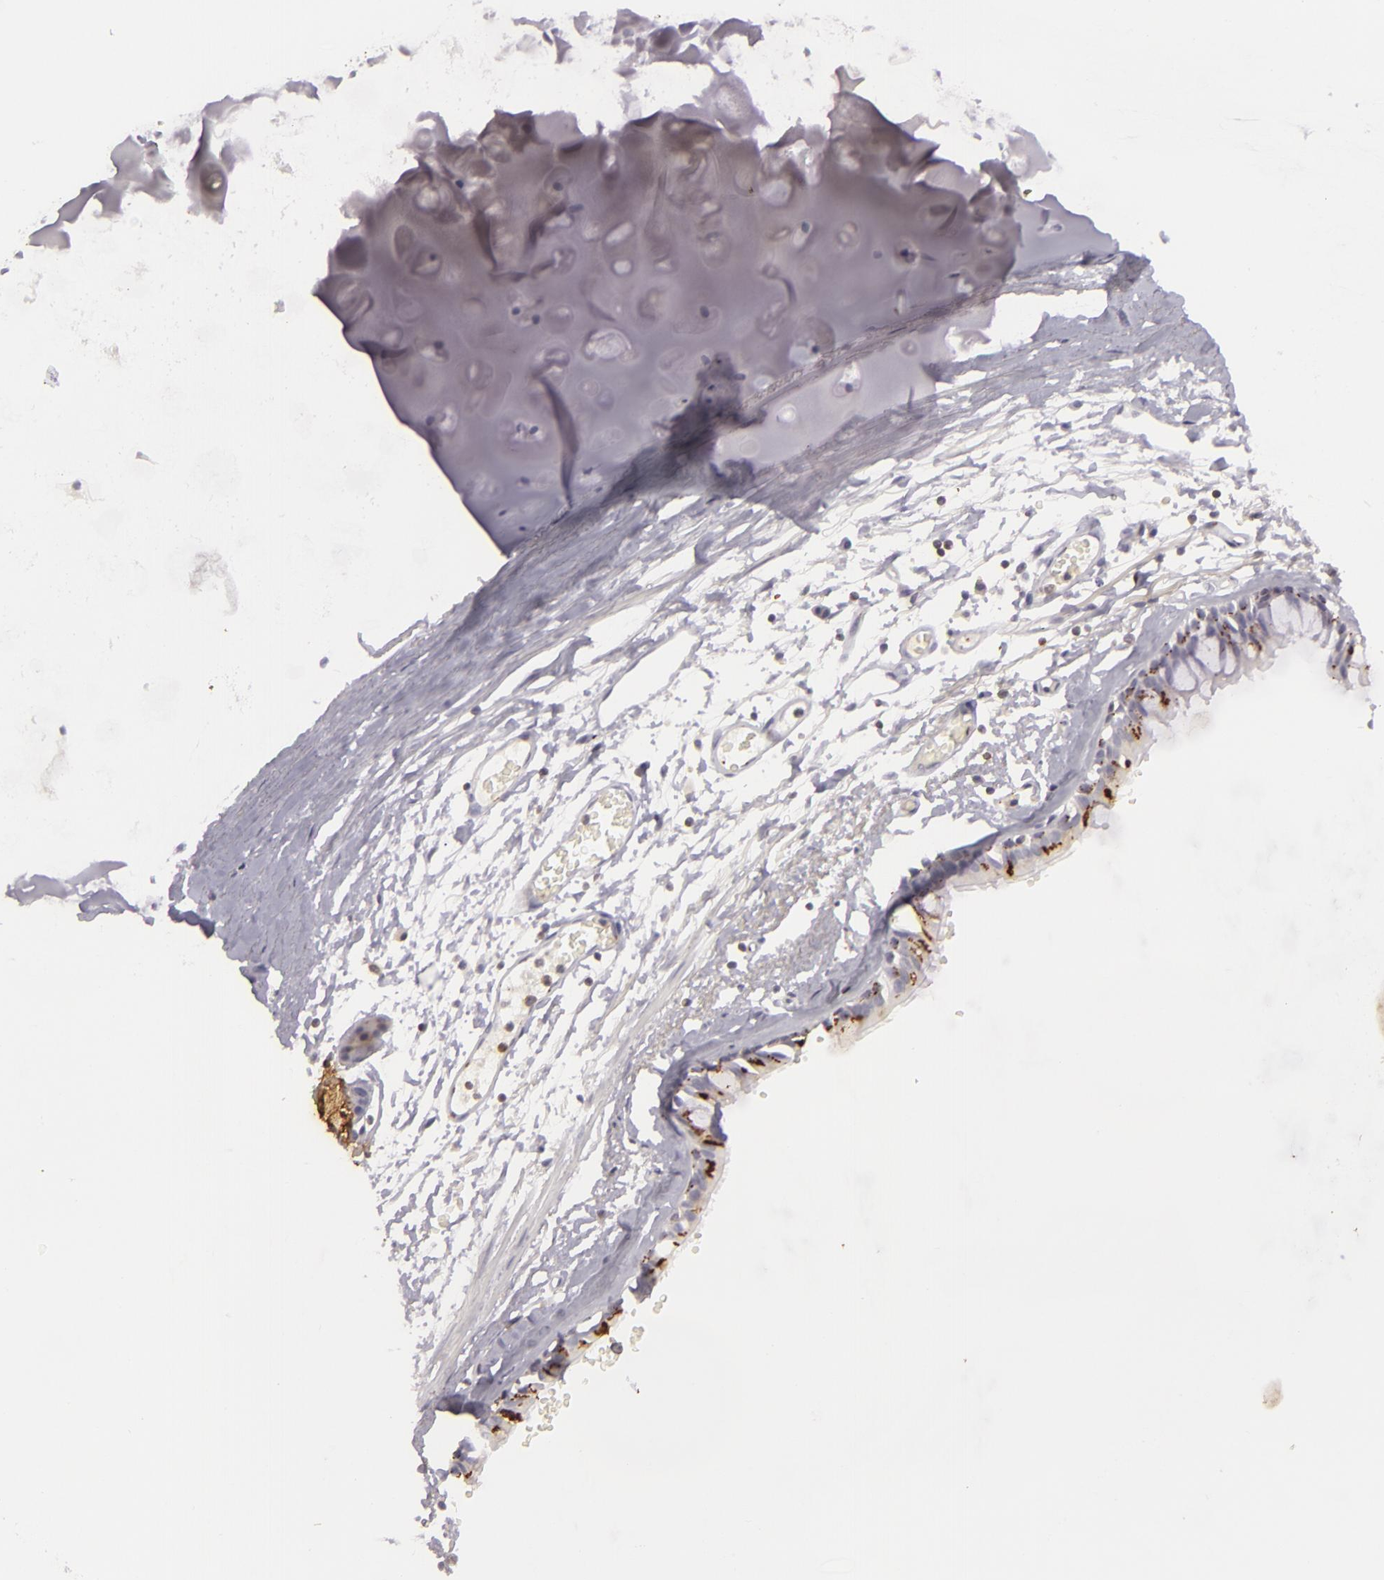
{"staining": {"intensity": "negative", "quantity": "none", "location": "none"}, "tissue": "adipose tissue", "cell_type": "Adipocytes", "image_type": "normal", "snomed": [{"axis": "morphology", "description": "Normal tissue, NOS"}, {"axis": "topography", "description": "Bronchus"}, {"axis": "topography", "description": "Lung"}], "caption": "Human adipose tissue stained for a protein using immunohistochemistry reveals no staining in adipocytes.", "gene": "KCNAB2", "patient": {"sex": "female", "age": 56}}